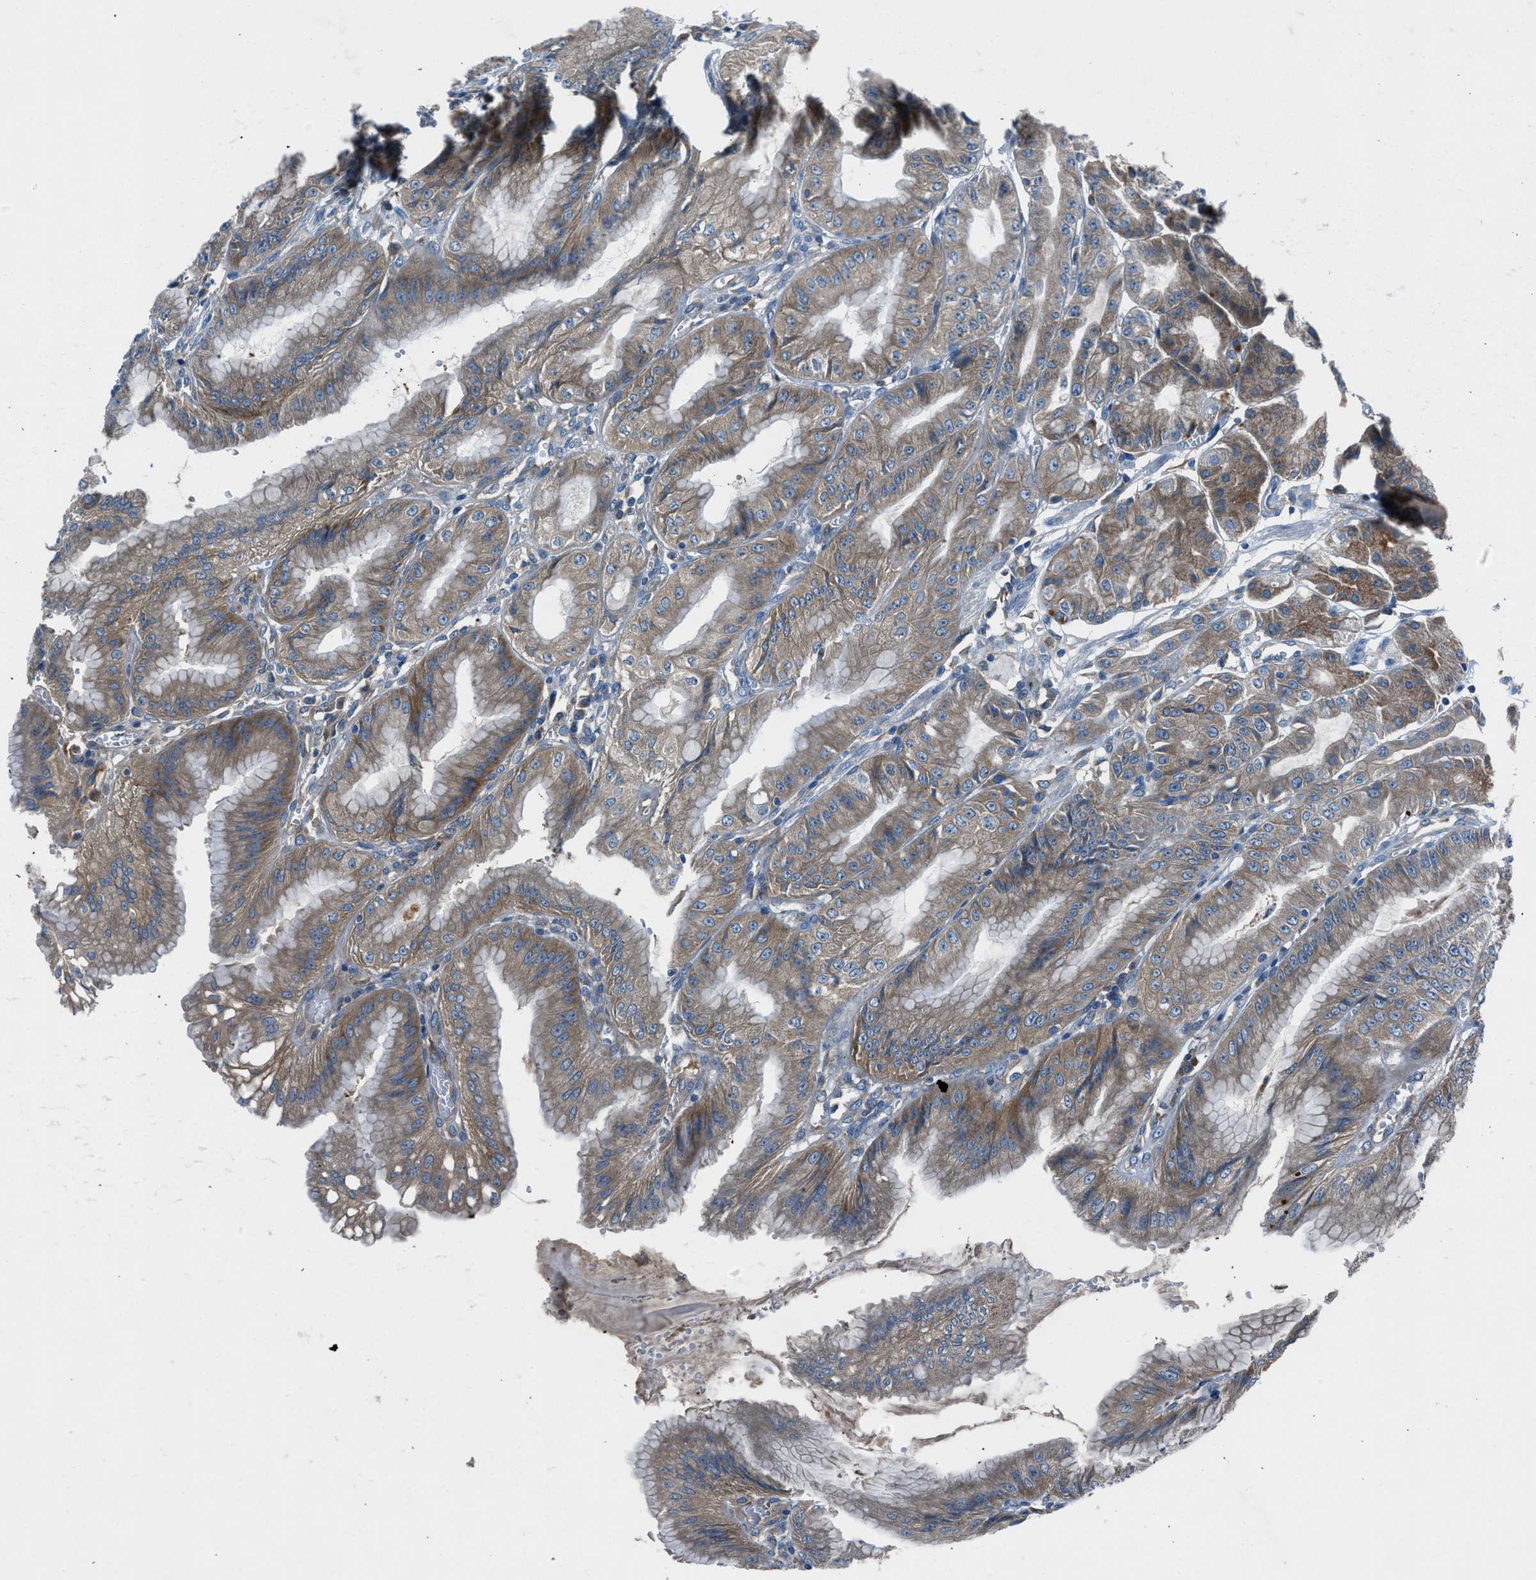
{"staining": {"intensity": "moderate", "quantity": ">75%", "location": "cytoplasmic/membranous"}, "tissue": "stomach", "cell_type": "Glandular cells", "image_type": "normal", "snomed": [{"axis": "morphology", "description": "Normal tissue, NOS"}, {"axis": "topography", "description": "Stomach, lower"}], "caption": "Immunohistochemistry histopathology image of unremarkable stomach stained for a protein (brown), which displays medium levels of moderate cytoplasmic/membranous expression in approximately >75% of glandular cells.", "gene": "BMP1", "patient": {"sex": "male", "age": 71}}